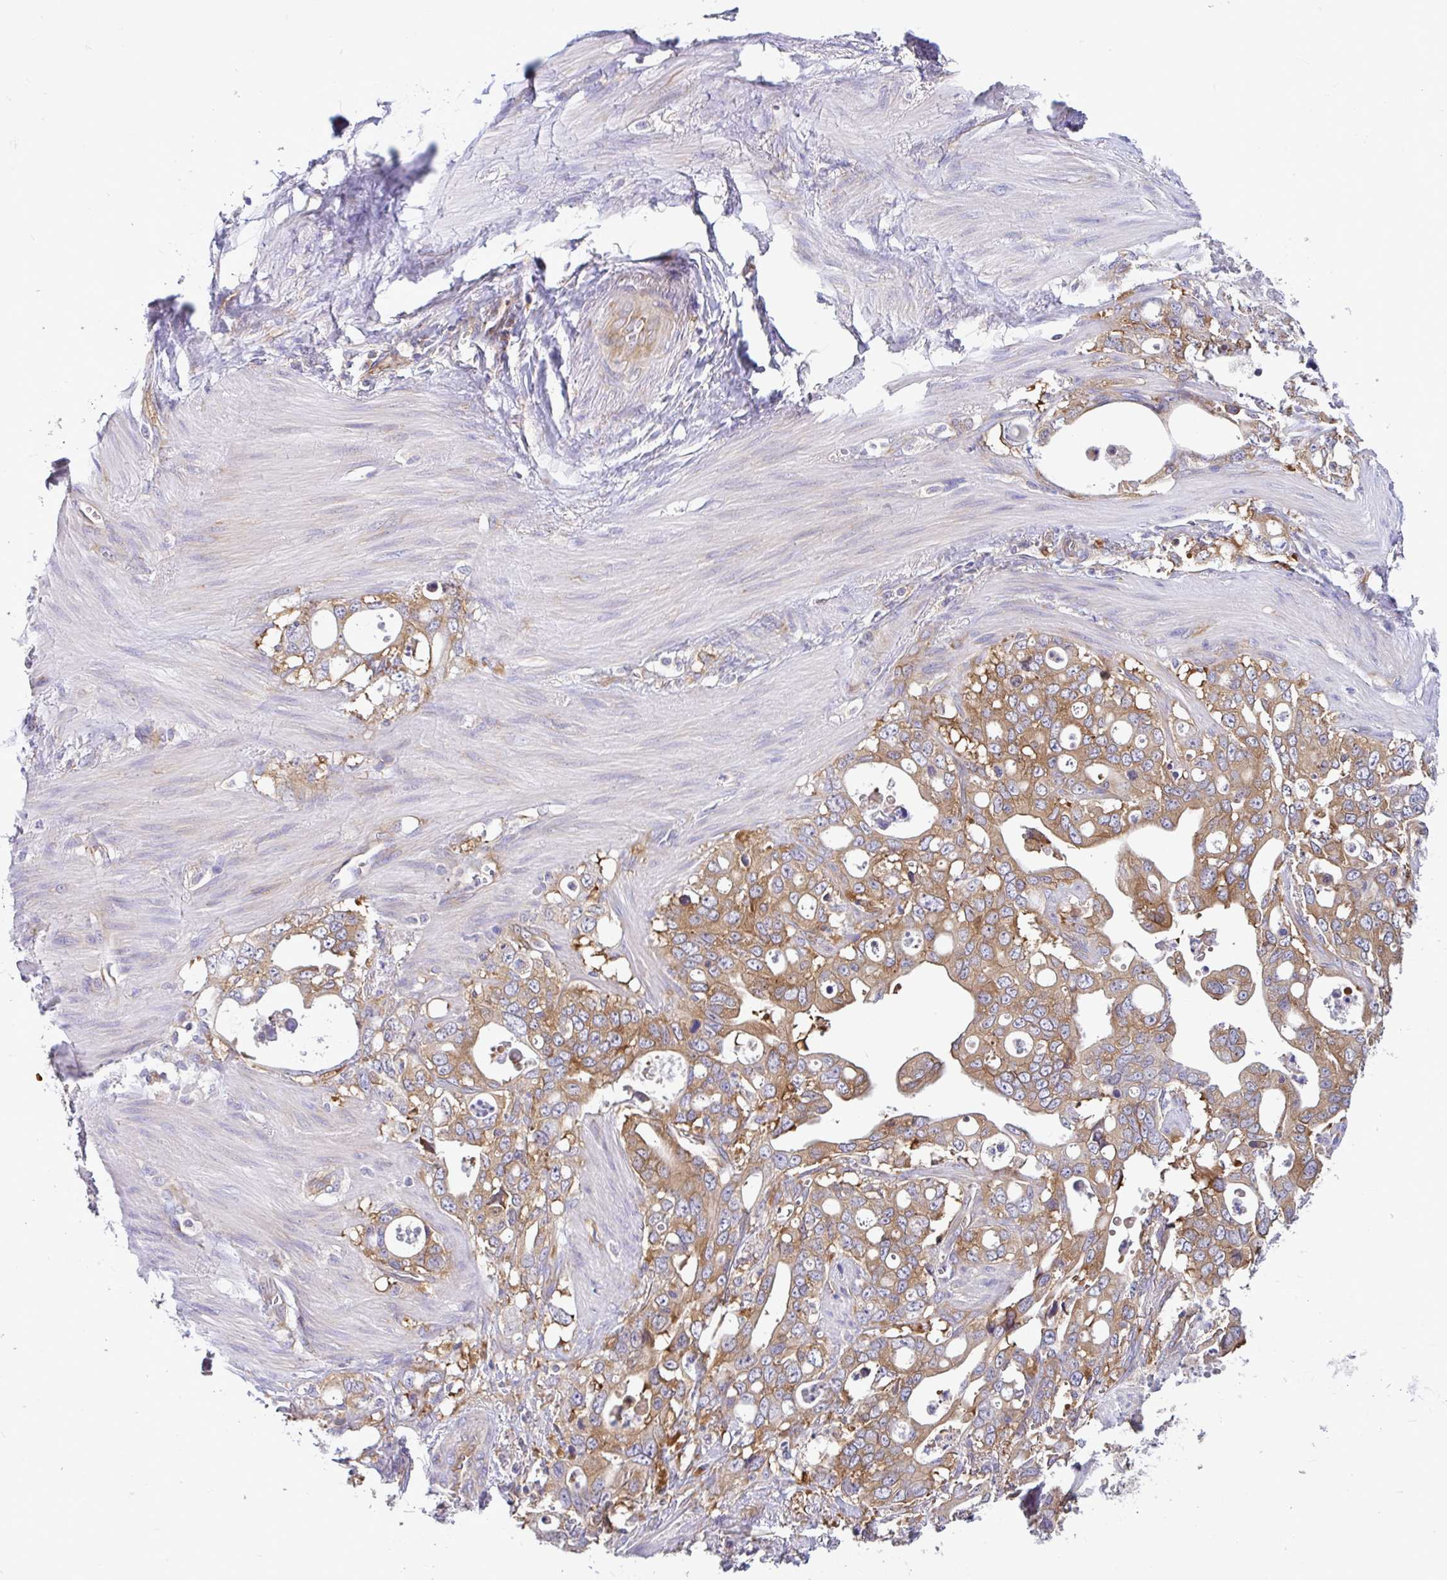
{"staining": {"intensity": "moderate", "quantity": ">75%", "location": "cytoplasmic/membranous"}, "tissue": "stomach cancer", "cell_type": "Tumor cells", "image_type": "cancer", "snomed": [{"axis": "morphology", "description": "Adenocarcinoma, NOS"}, {"axis": "topography", "description": "Stomach, upper"}], "caption": "Stomach adenocarcinoma stained for a protein exhibits moderate cytoplasmic/membranous positivity in tumor cells.", "gene": "LARS1", "patient": {"sex": "male", "age": 74}}